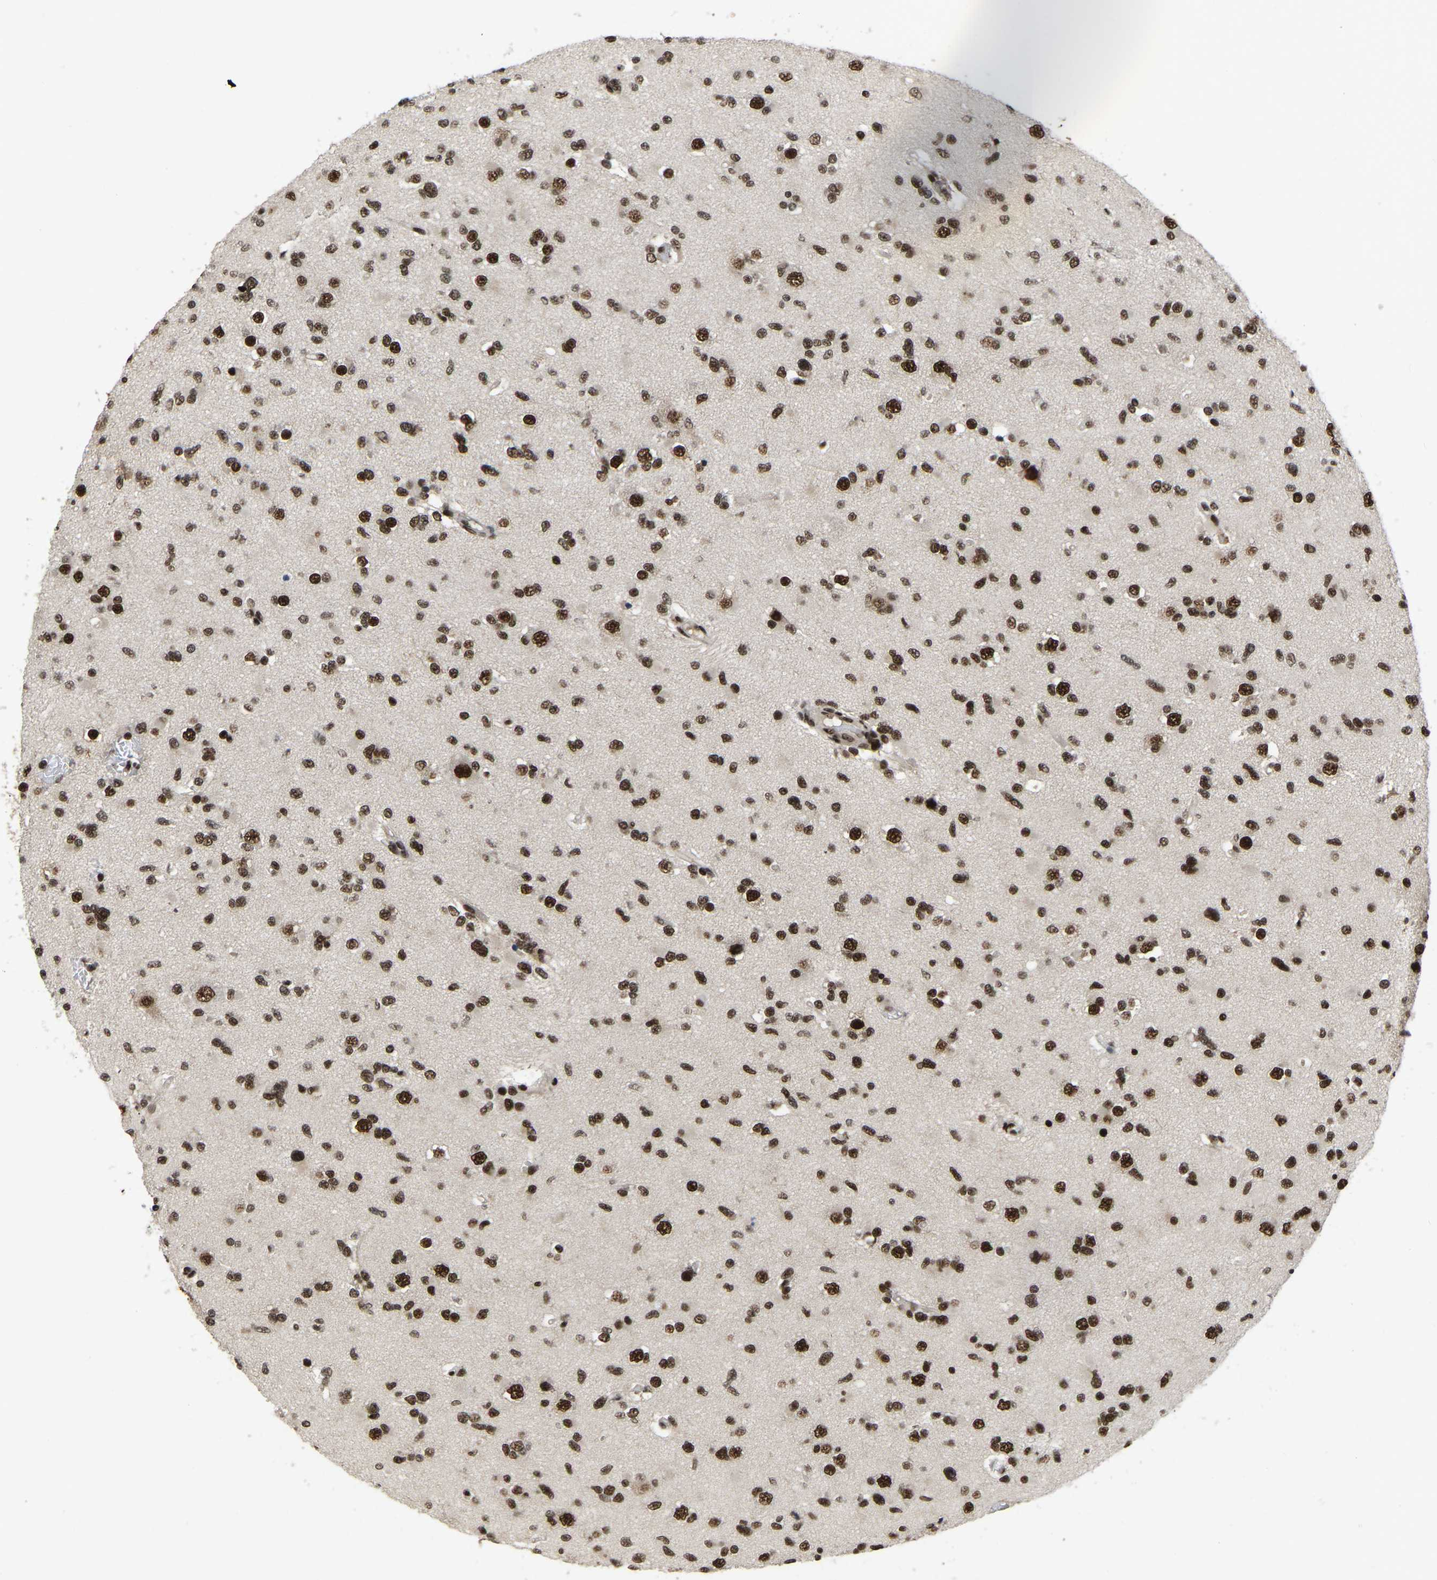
{"staining": {"intensity": "strong", "quantity": ">75%", "location": "nuclear"}, "tissue": "glioma", "cell_type": "Tumor cells", "image_type": "cancer", "snomed": [{"axis": "morphology", "description": "Glioma, malignant, Low grade"}, {"axis": "topography", "description": "Brain"}], "caption": "Strong nuclear expression is present in approximately >75% of tumor cells in malignant glioma (low-grade). Nuclei are stained in blue.", "gene": "TBL1XR1", "patient": {"sex": "female", "age": 22}}